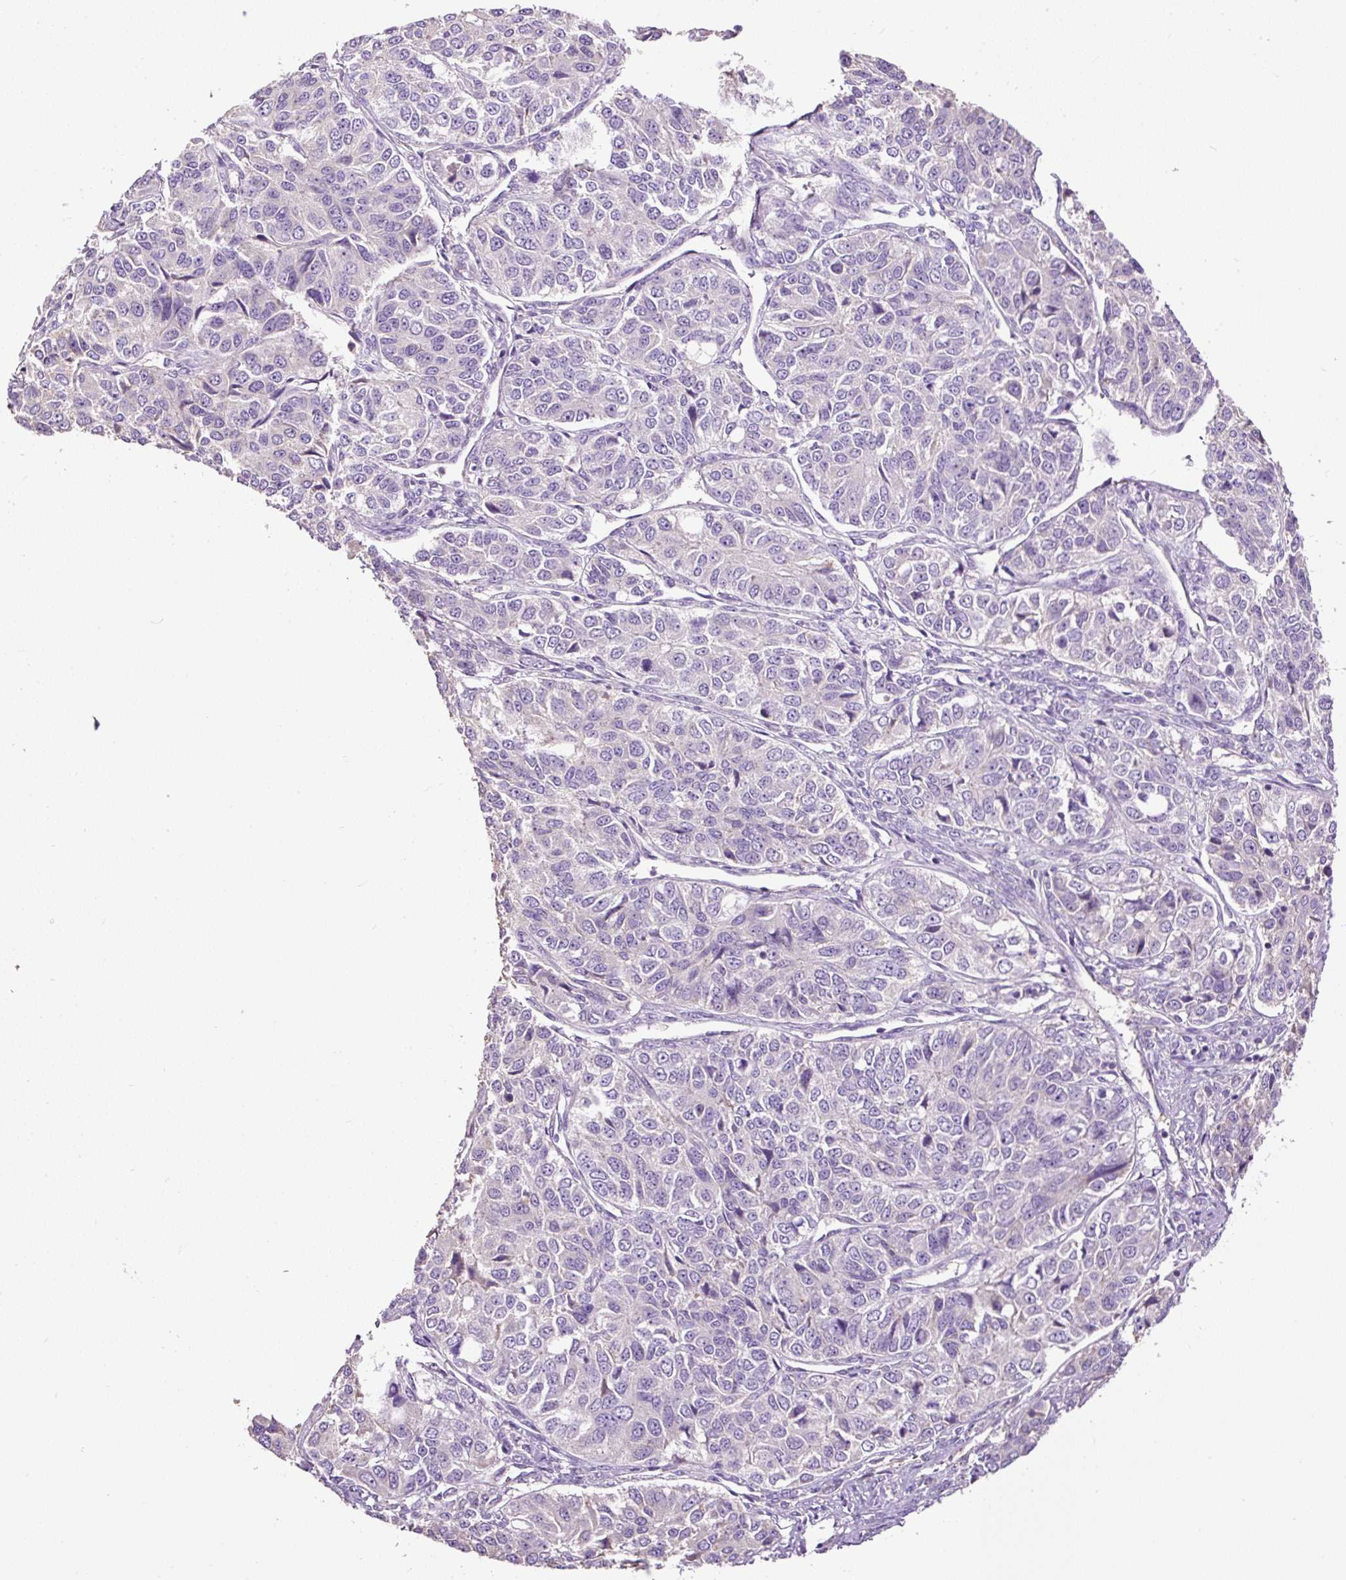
{"staining": {"intensity": "negative", "quantity": "none", "location": "none"}, "tissue": "ovarian cancer", "cell_type": "Tumor cells", "image_type": "cancer", "snomed": [{"axis": "morphology", "description": "Carcinoma, endometroid"}, {"axis": "topography", "description": "Ovary"}], "caption": "Immunohistochemistry histopathology image of neoplastic tissue: ovarian cancer (endometroid carcinoma) stained with DAB demonstrates no significant protein positivity in tumor cells.", "gene": "PDIA2", "patient": {"sex": "female", "age": 51}}